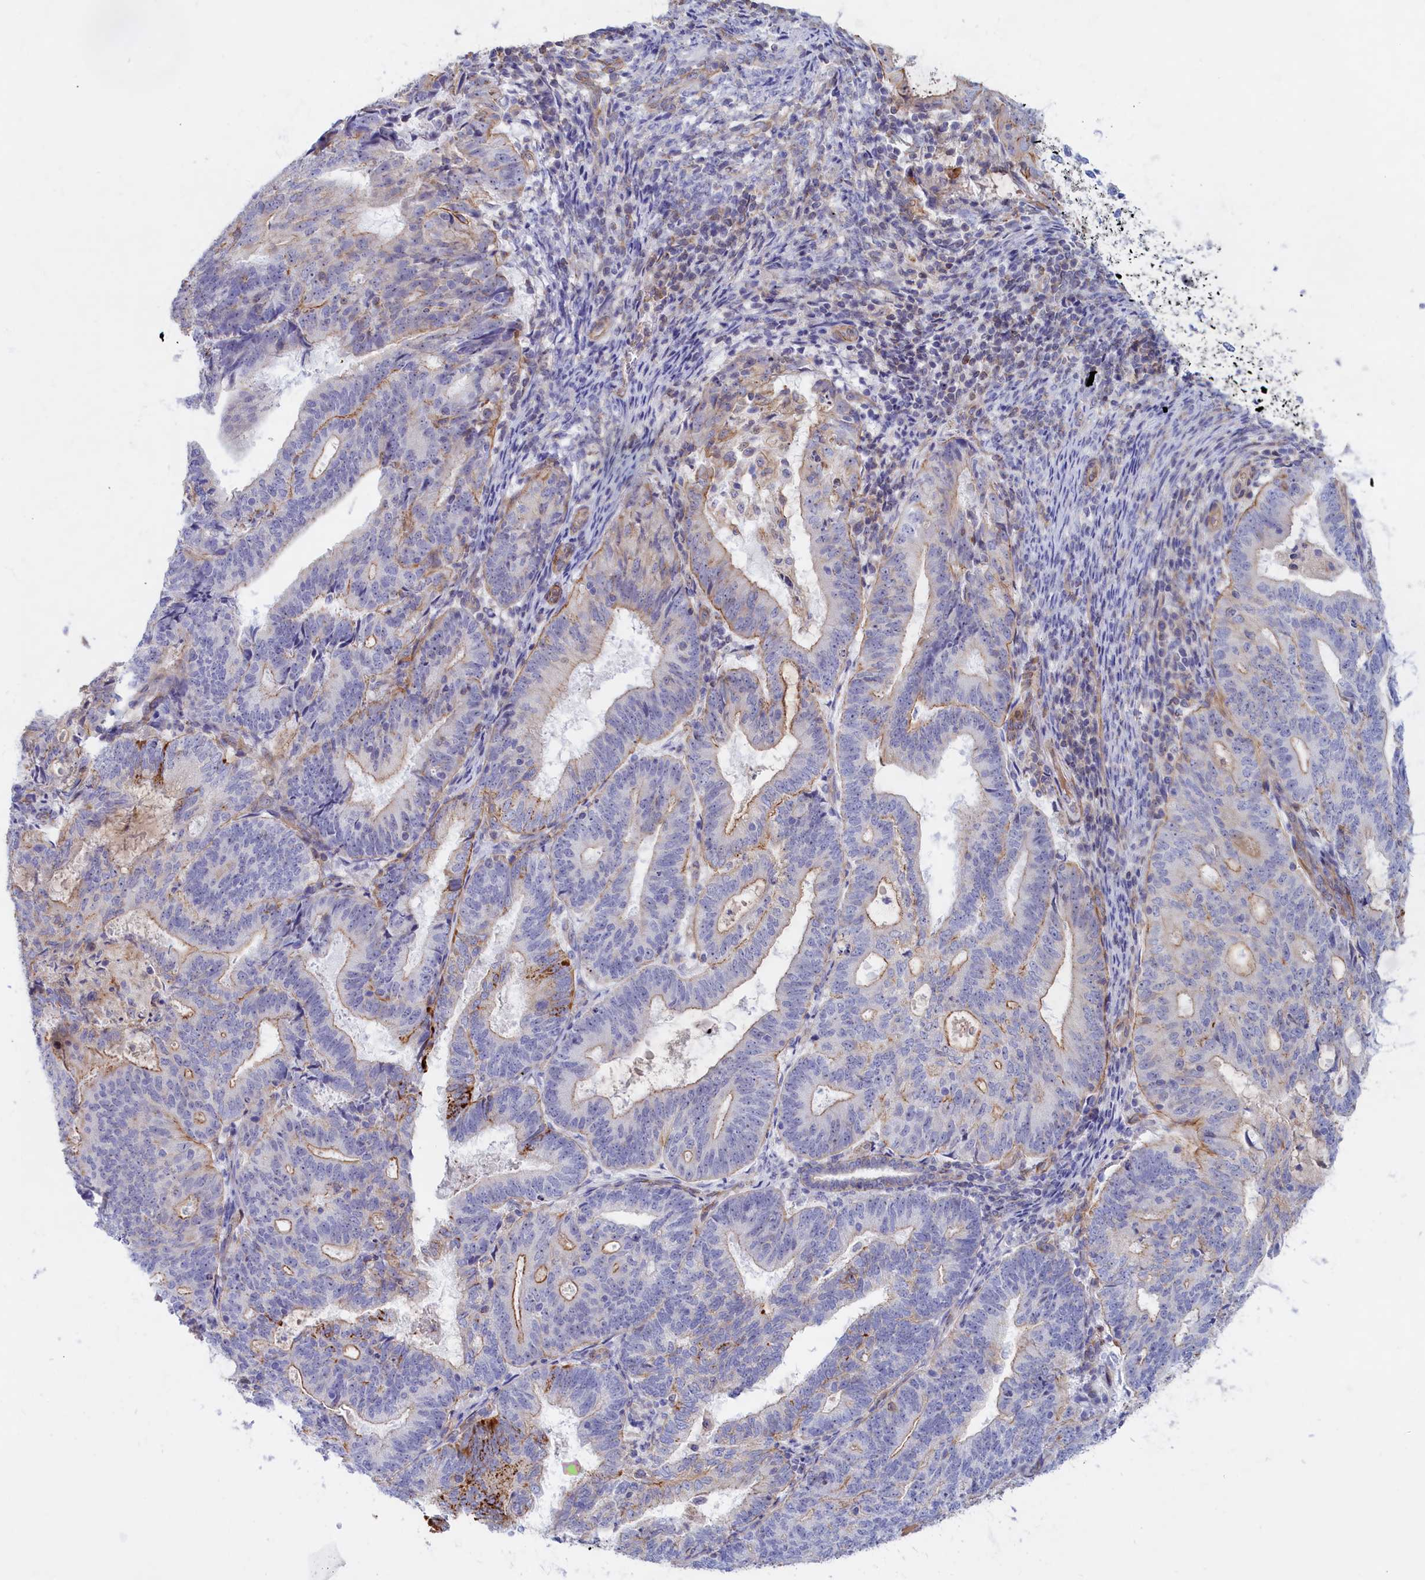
{"staining": {"intensity": "negative", "quantity": "none", "location": "none"}, "tissue": "endometrial cancer", "cell_type": "Tumor cells", "image_type": "cancer", "snomed": [{"axis": "morphology", "description": "Adenocarcinoma, NOS"}, {"axis": "topography", "description": "Endometrium"}], "caption": "Tumor cells show no significant protein positivity in endometrial cancer.", "gene": "ABCC12", "patient": {"sex": "female", "age": 70}}